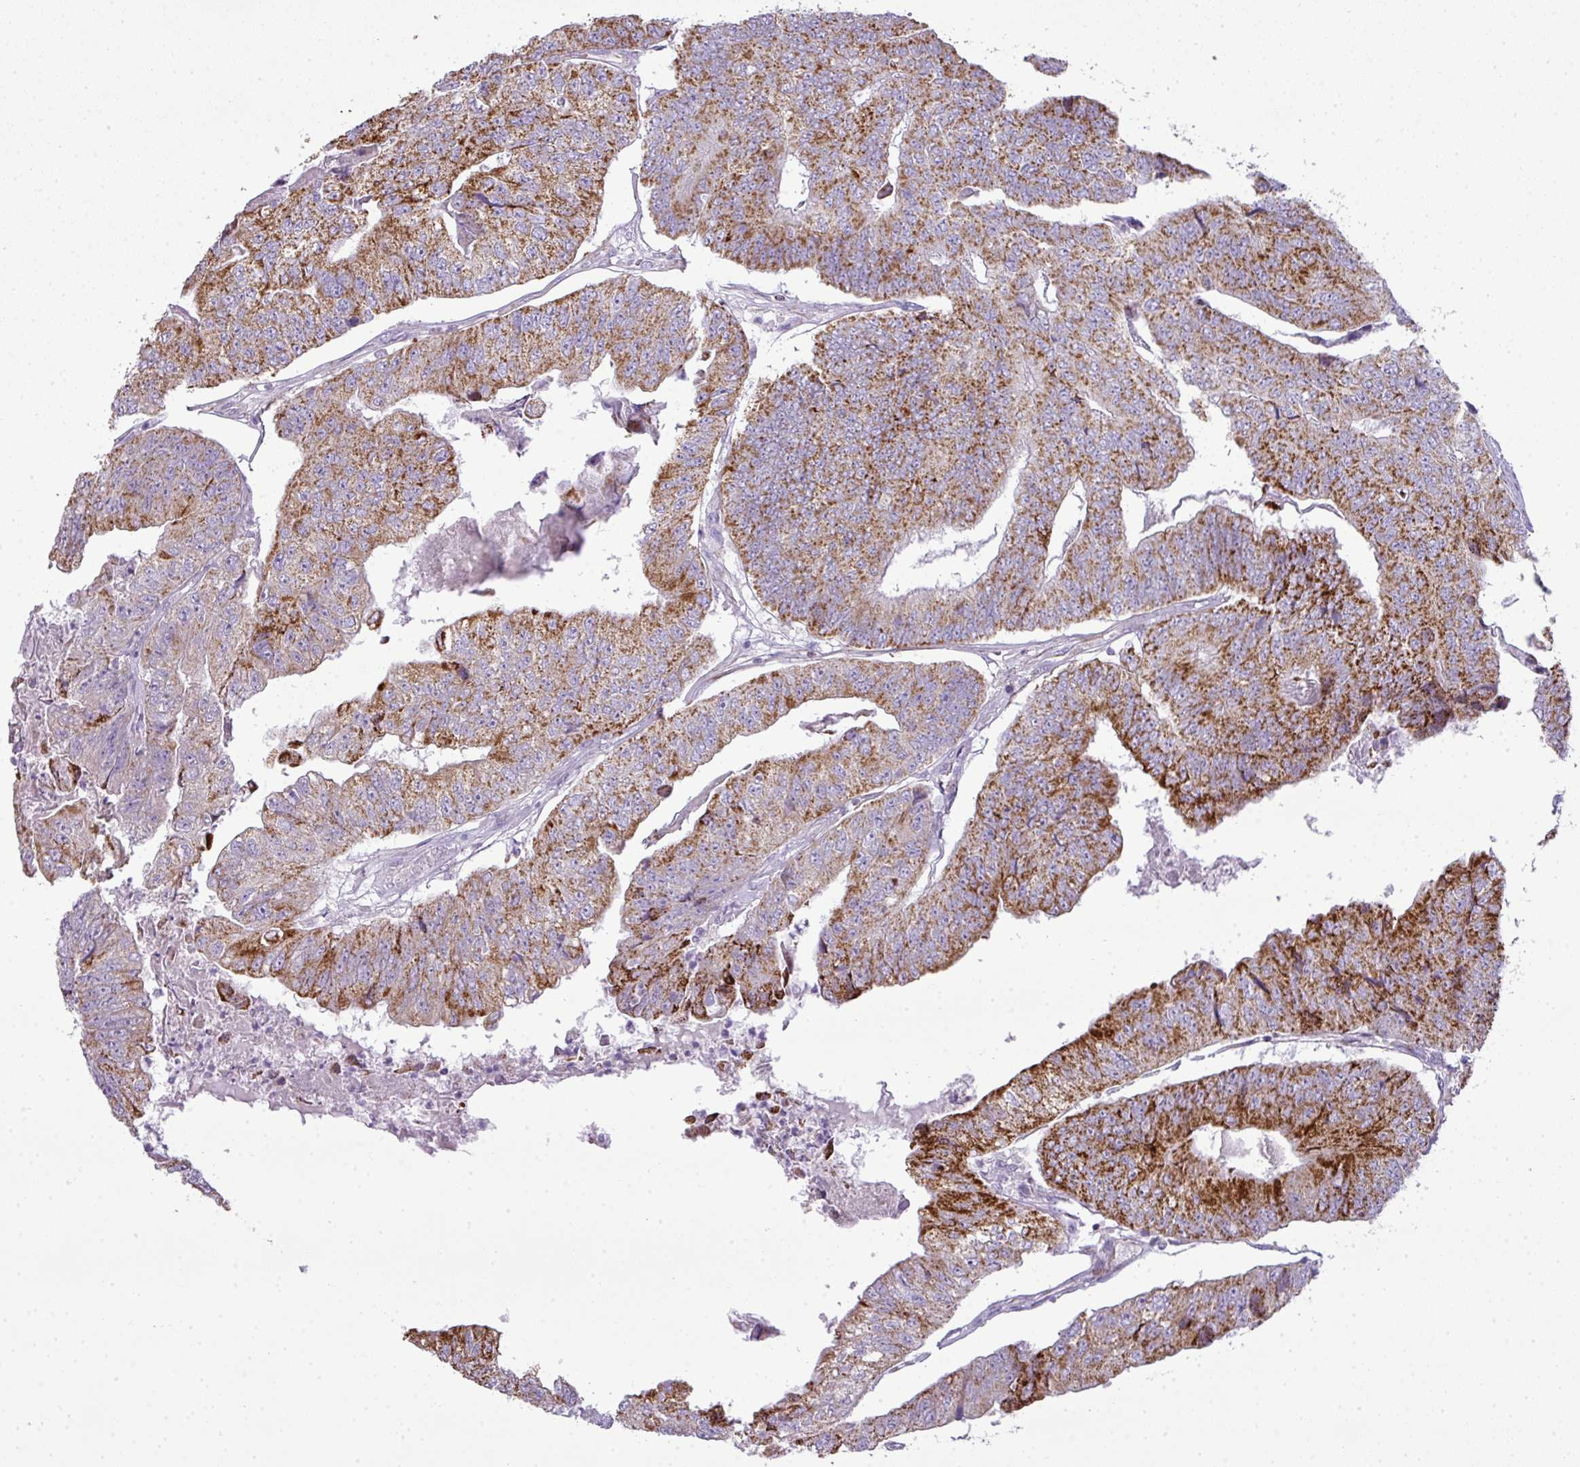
{"staining": {"intensity": "strong", "quantity": ">75%", "location": "cytoplasmic/membranous"}, "tissue": "colorectal cancer", "cell_type": "Tumor cells", "image_type": "cancer", "snomed": [{"axis": "morphology", "description": "Adenocarcinoma, NOS"}, {"axis": "topography", "description": "Colon"}], "caption": "A high-resolution micrograph shows IHC staining of adenocarcinoma (colorectal), which exhibits strong cytoplasmic/membranous expression in approximately >75% of tumor cells. (brown staining indicates protein expression, while blue staining denotes nuclei).", "gene": "ZNF81", "patient": {"sex": "female", "age": 67}}